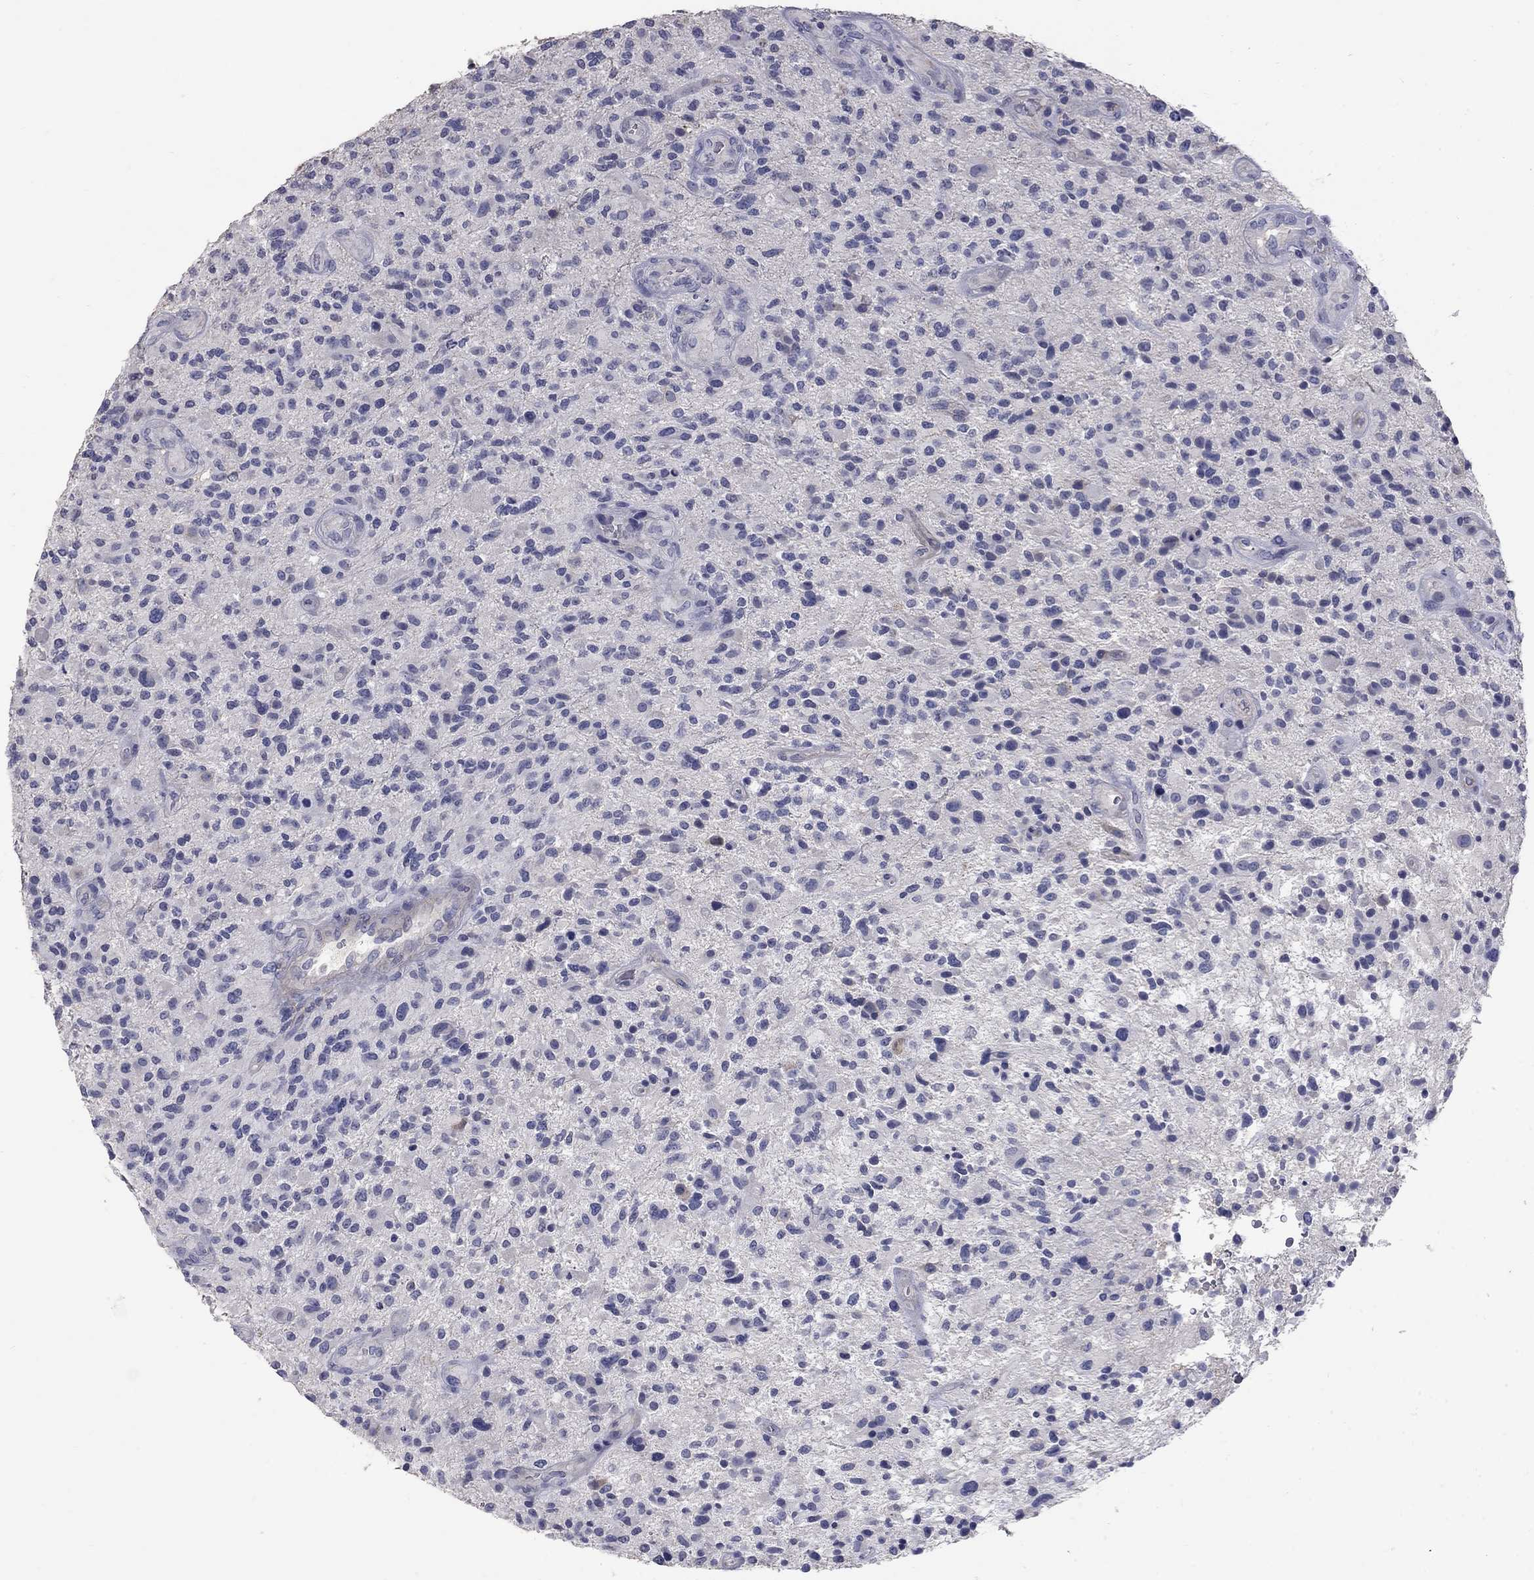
{"staining": {"intensity": "negative", "quantity": "none", "location": "none"}, "tissue": "glioma", "cell_type": "Tumor cells", "image_type": "cancer", "snomed": [{"axis": "morphology", "description": "Glioma, malignant, High grade"}, {"axis": "topography", "description": "Brain"}], "caption": "This micrograph is of glioma stained with IHC to label a protein in brown with the nuclei are counter-stained blue. There is no positivity in tumor cells.", "gene": "PTH1R", "patient": {"sex": "male", "age": 47}}